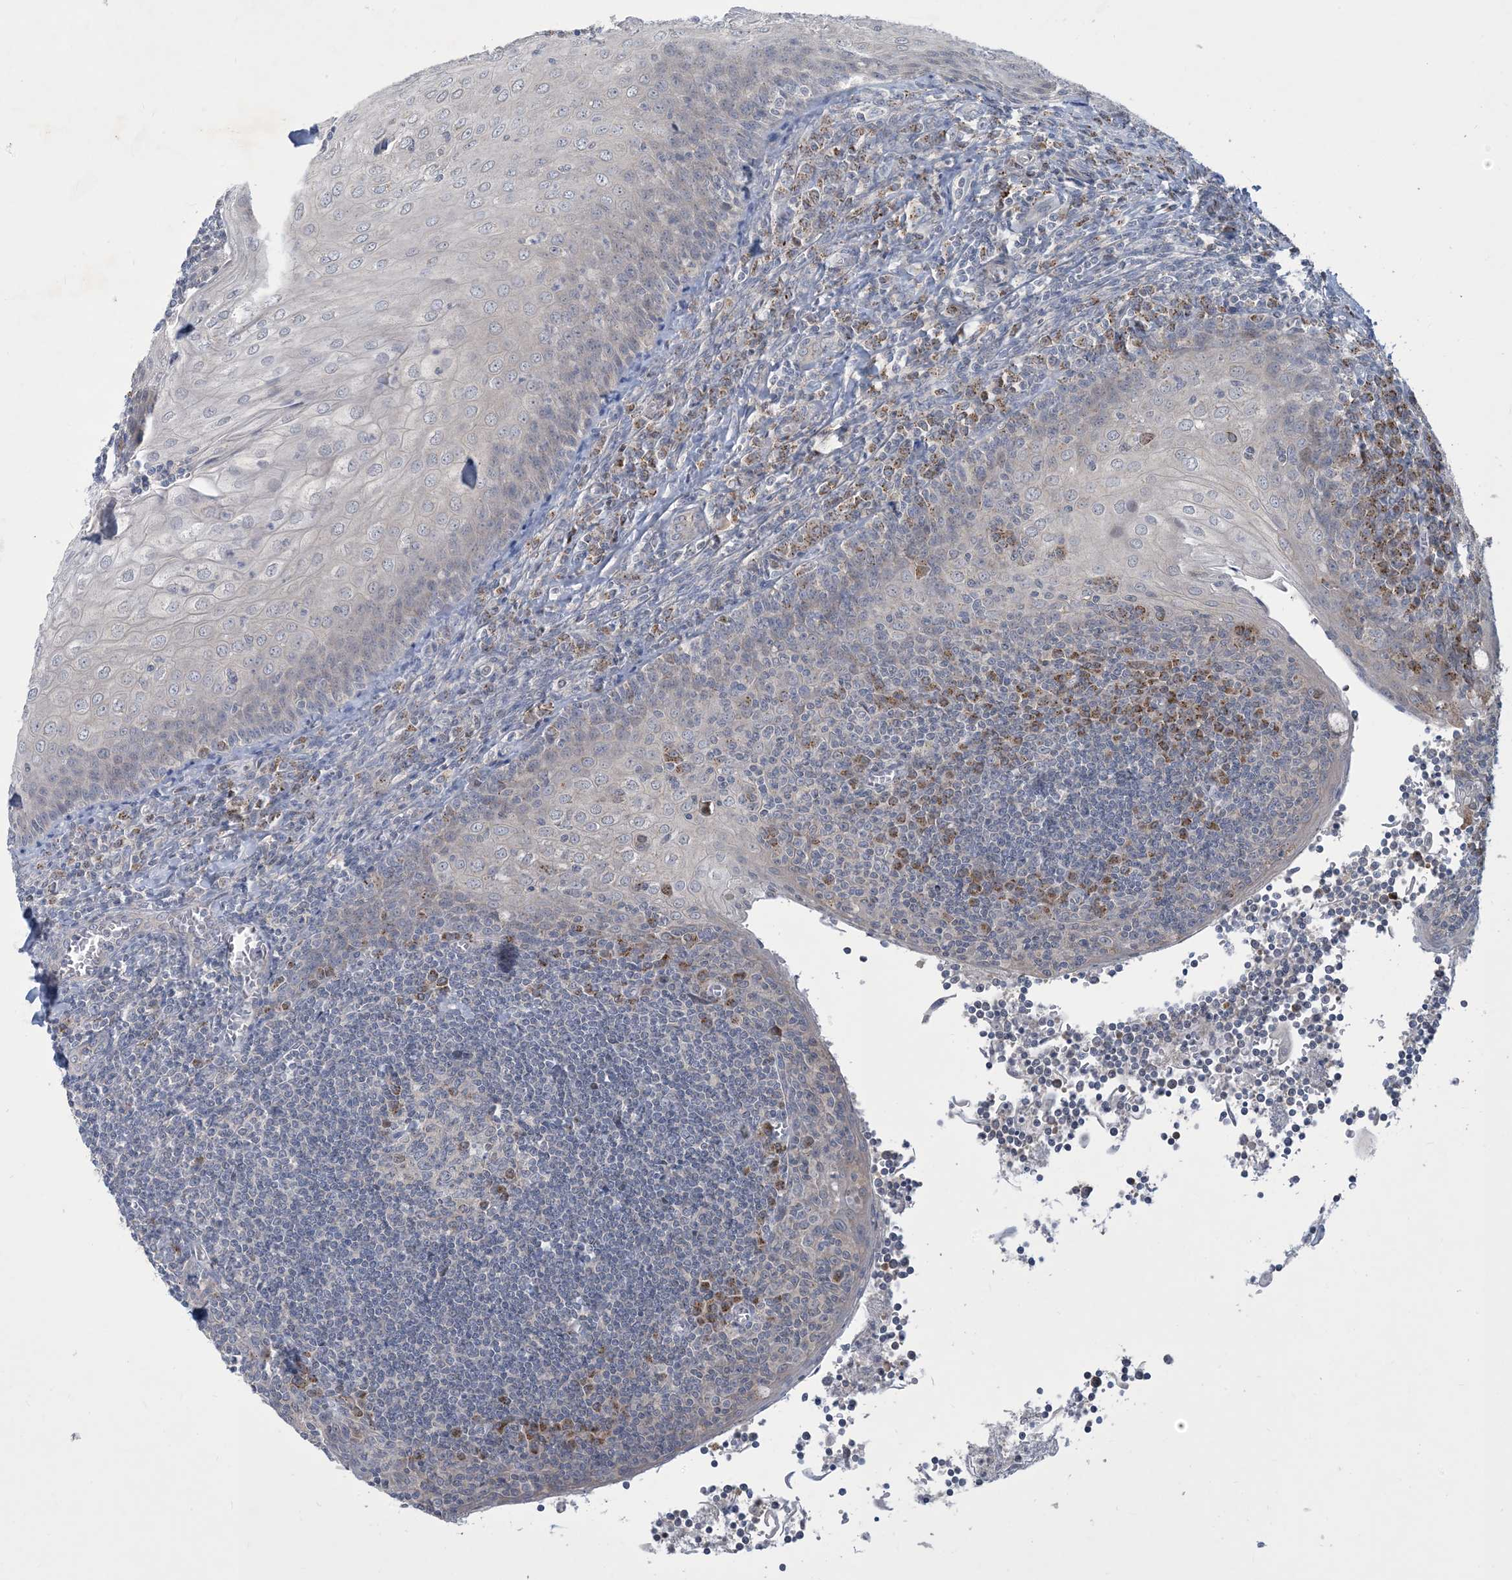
{"staining": {"intensity": "moderate", "quantity": "<25%", "location": "cytoplasmic/membranous"}, "tissue": "tonsil", "cell_type": "Germinal center cells", "image_type": "normal", "snomed": [{"axis": "morphology", "description": "Normal tissue, NOS"}, {"axis": "topography", "description": "Tonsil"}], "caption": "Approximately <25% of germinal center cells in benign tonsil reveal moderate cytoplasmic/membranous protein staining as visualized by brown immunohistochemical staining.", "gene": "CCDC14", "patient": {"sex": "male", "age": 27}}